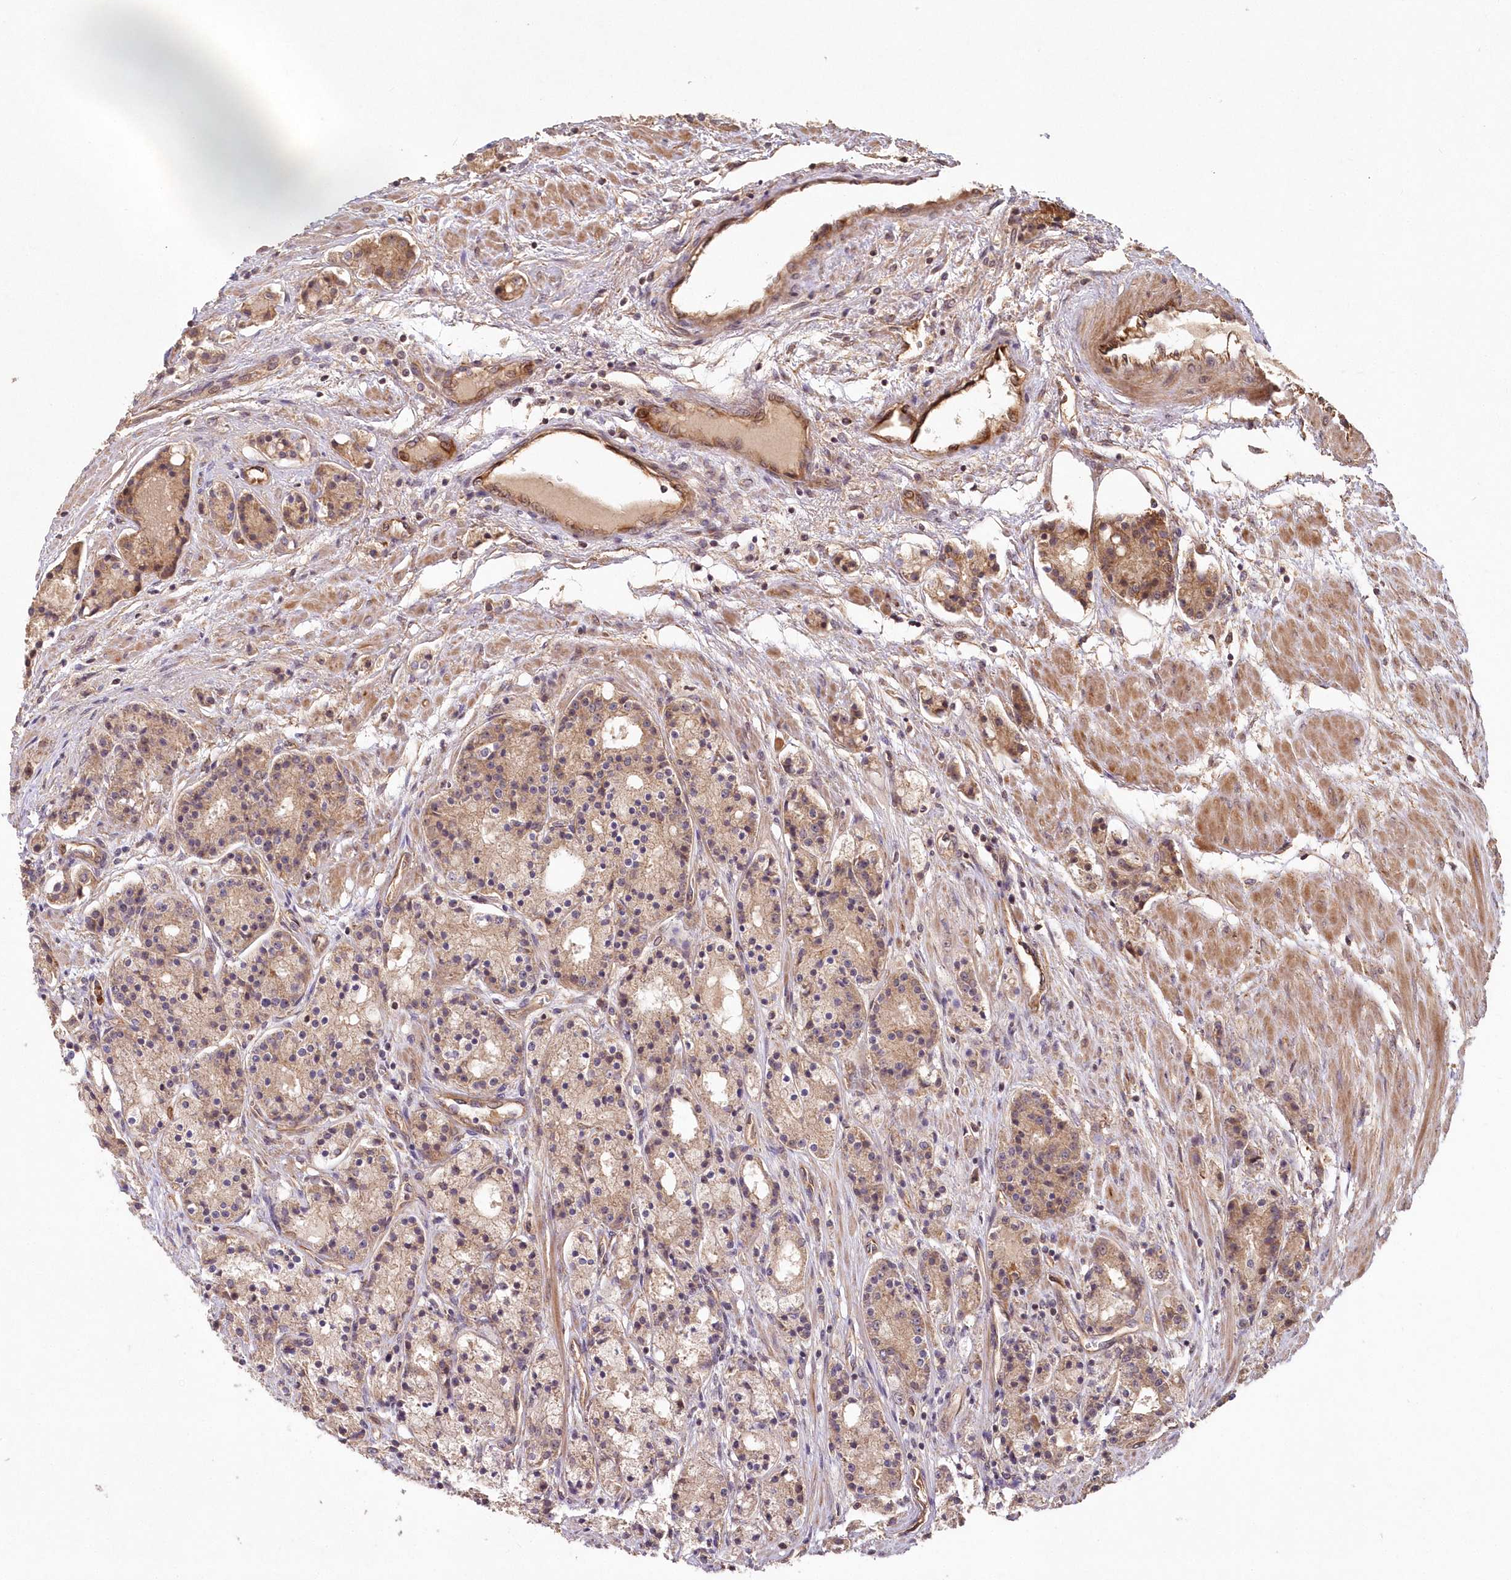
{"staining": {"intensity": "moderate", "quantity": ">75%", "location": "cytoplasmic/membranous"}, "tissue": "prostate cancer", "cell_type": "Tumor cells", "image_type": "cancer", "snomed": [{"axis": "morphology", "description": "Adenocarcinoma, High grade"}, {"axis": "topography", "description": "Prostate"}], "caption": "A histopathology image of human prostate cancer stained for a protein shows moderate cytoplasmic/membranous brown staining in tumor cells.", "gene": "HYCC2", "patient": {"sex": "male", "age": 60}}